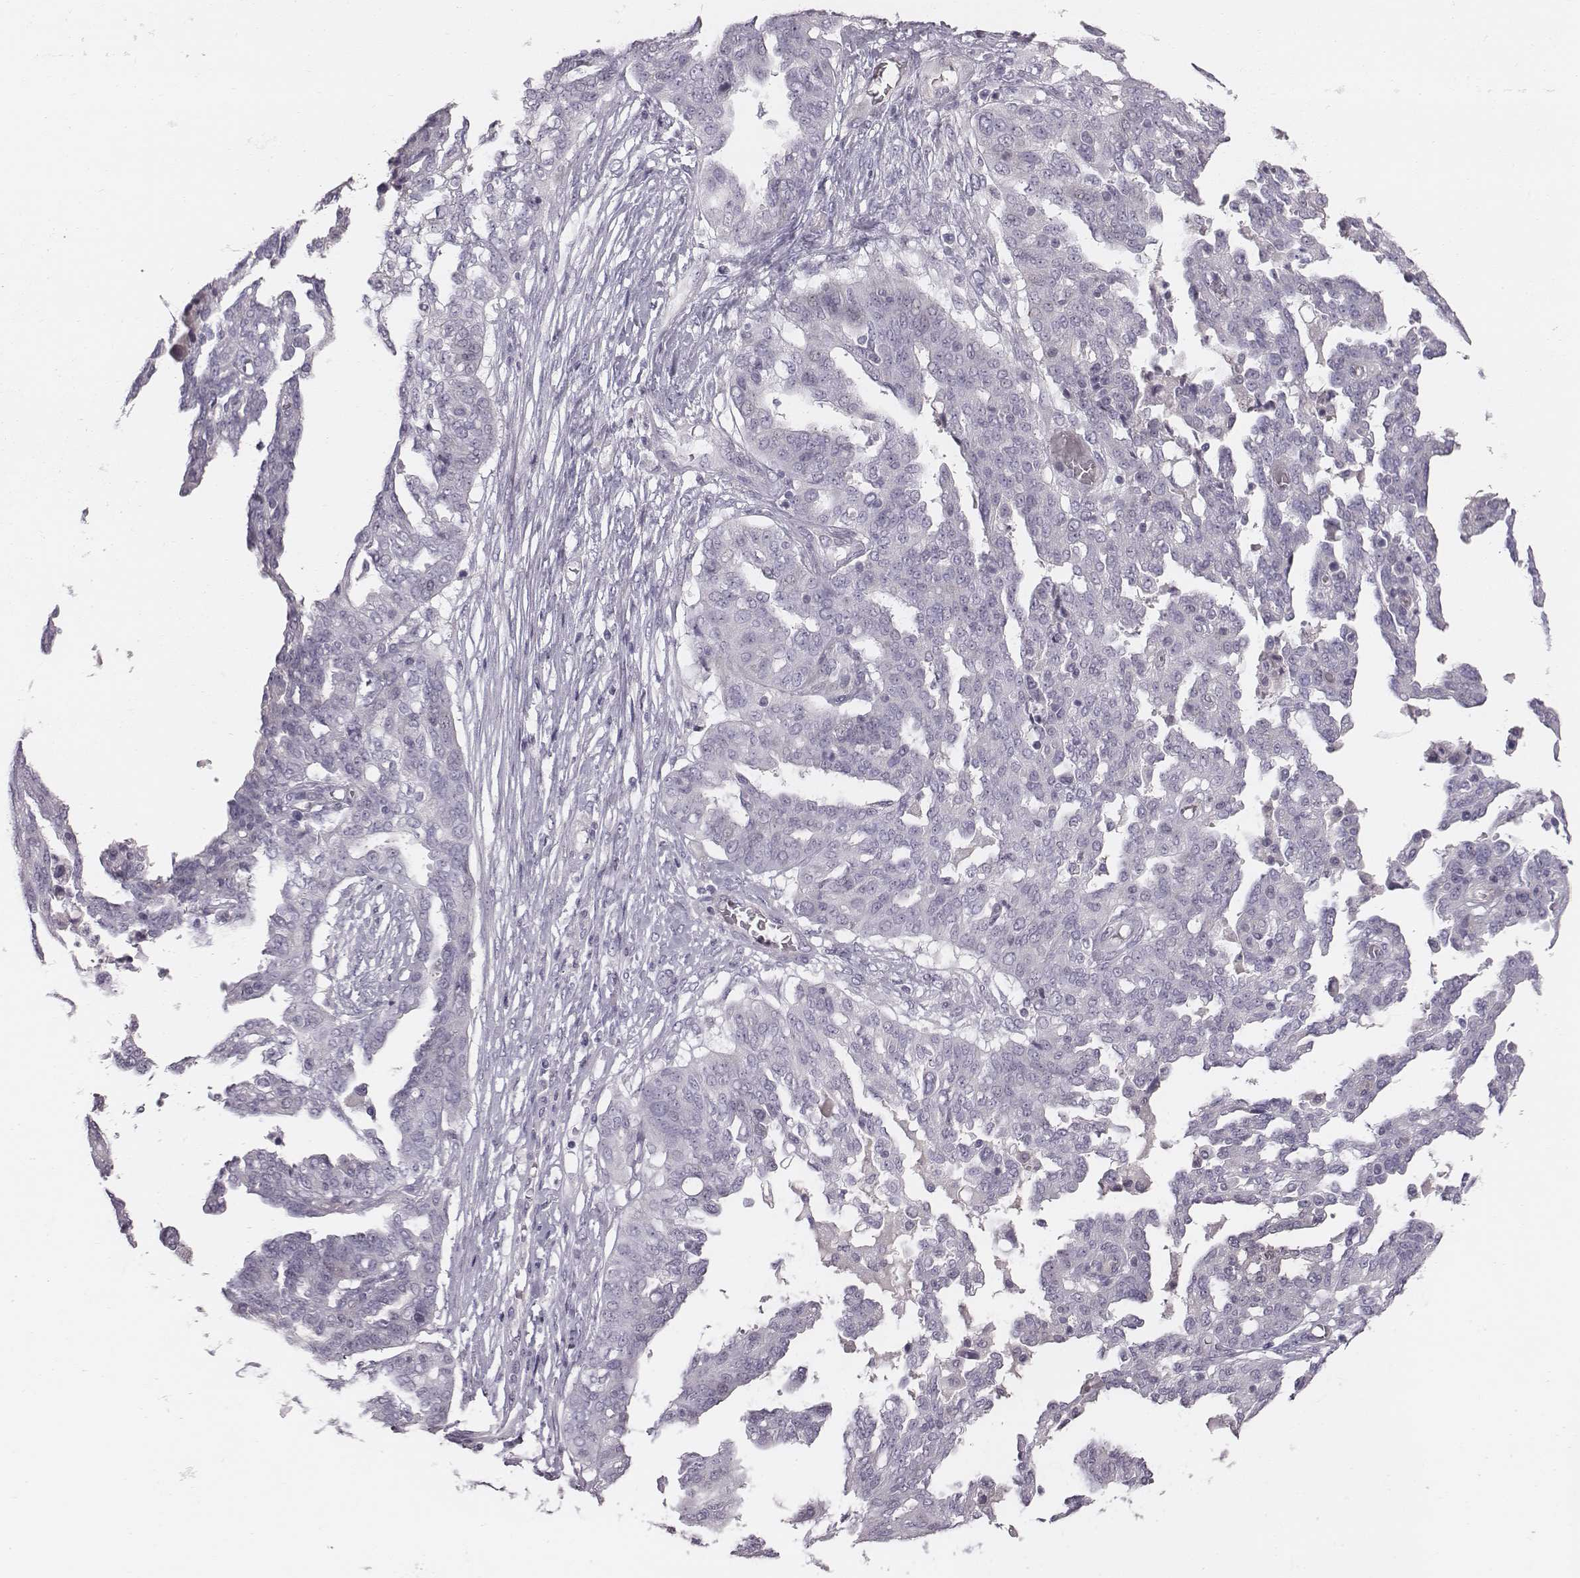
{"staining": {"intensity": "negative", "quantity": "none", "location": "none"}, "tissue": "ovarian cancer", "cell_type": "Tumor cells", "image_type": "cancer", "snomed": [{"axis": "morphology", "description": "Cystadenocarcinoma, serous, NOS"}, {"axis": "topography", "description": "Ovary"}], "caption": "There is no significant staining in tumor cells of serous cystadenocarcinoma (ovarian).", "gene": "CACNG4", "patient": {"sex": "female", "age": 67}}